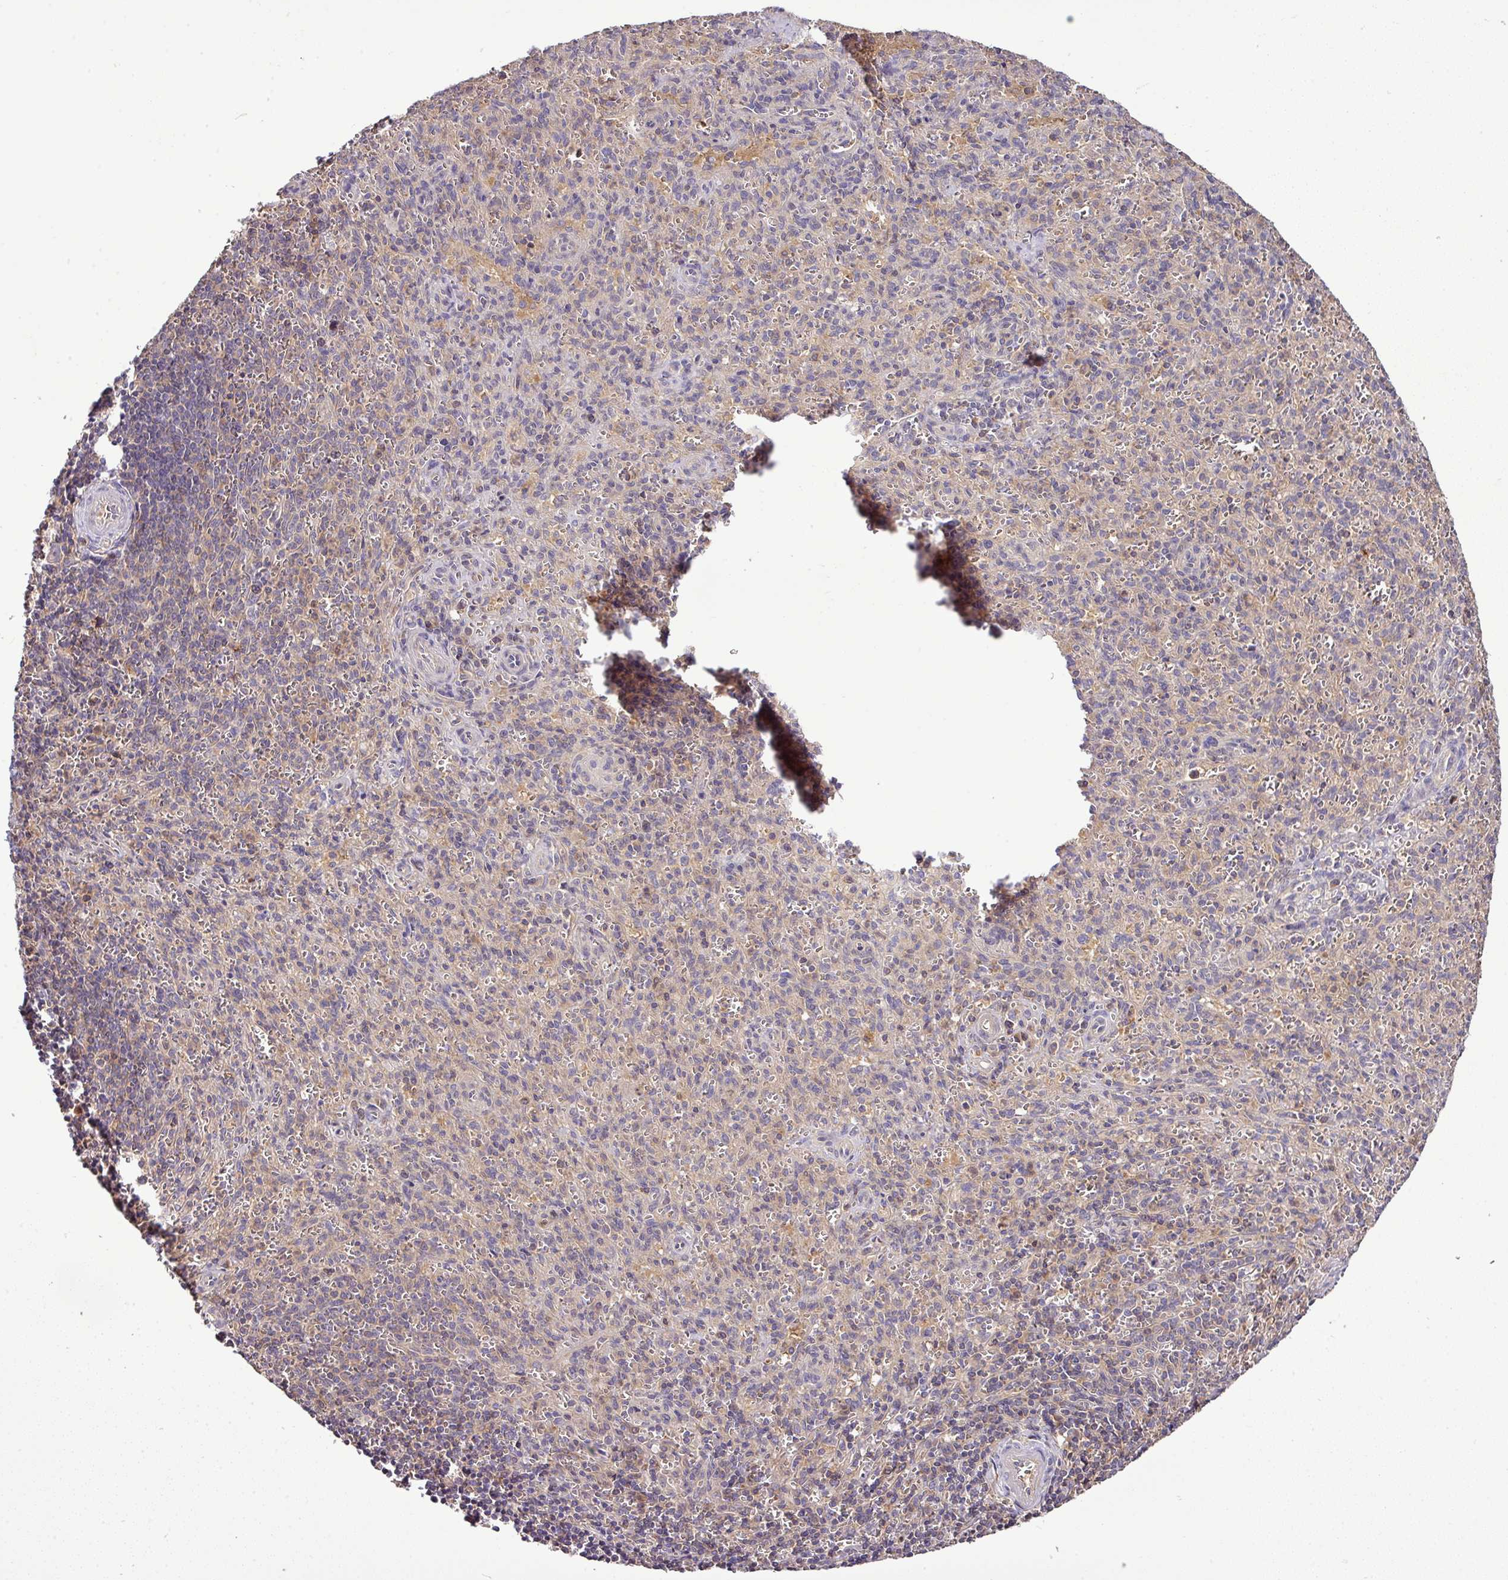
{"staining": {"intensity": "weak", "quantity": "<25%", "location": "cytoplasmic/membranous"}, "tissue": "spleen", "cell_type": "Cells in red pulp", "image_type": "normal", "snomed": [{"axis": "morphology", "description": "Normal tissue, NOS"}, {"axis": "topography", "description": "Spleen"}], "caption": "High power microscopy histopathology image of an immunohistochemistry (IHC) micrograph of benign spleen, revealing no significant staining in cells in red pulp. (IHC, brightfield microscopy, high magnification).", "gene": "TMEM107", "patient": {"sex": "female", "age": 26}}